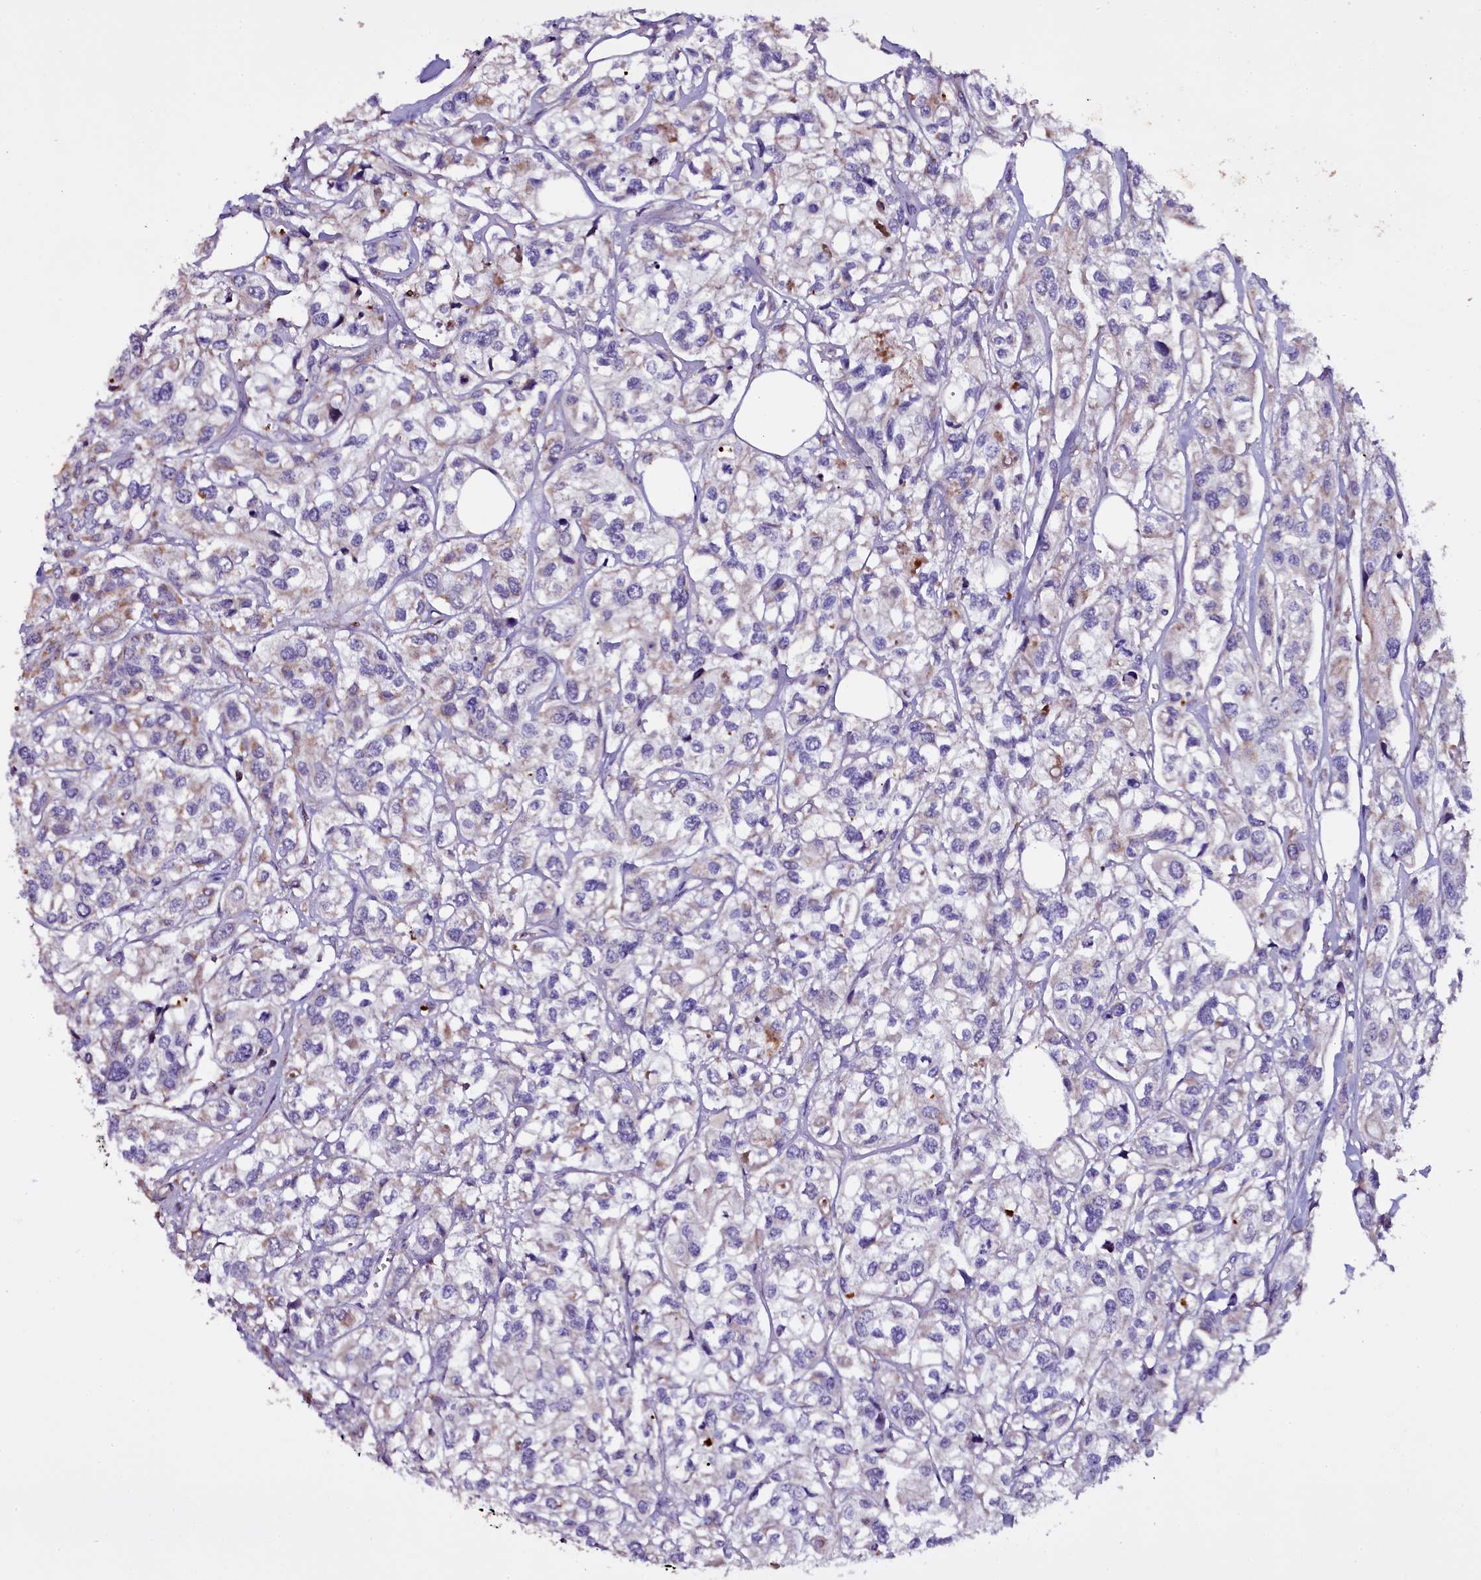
{"staining": {"intensity": "negative", "quantity": "none", "location": "none"}, "tissue": "urothelial cancer", "cell_type": "Tumor cells", "image_type": "cancer", "snomed": [{"axis": "morphology", "description": "Urothelial carcinoma, High grade"}, {"axis": "topography", "description": "Urinary bladder"}], "caption": "Immunohistochemistry (IHC) image of neoplastic tissue: human urothelial carcinoma (high-grade) stained with DAB exhibits no significant protein positivity in tumor cells.", "gene": "NAA80", "patient": {"sex": "male", "age": 67}}